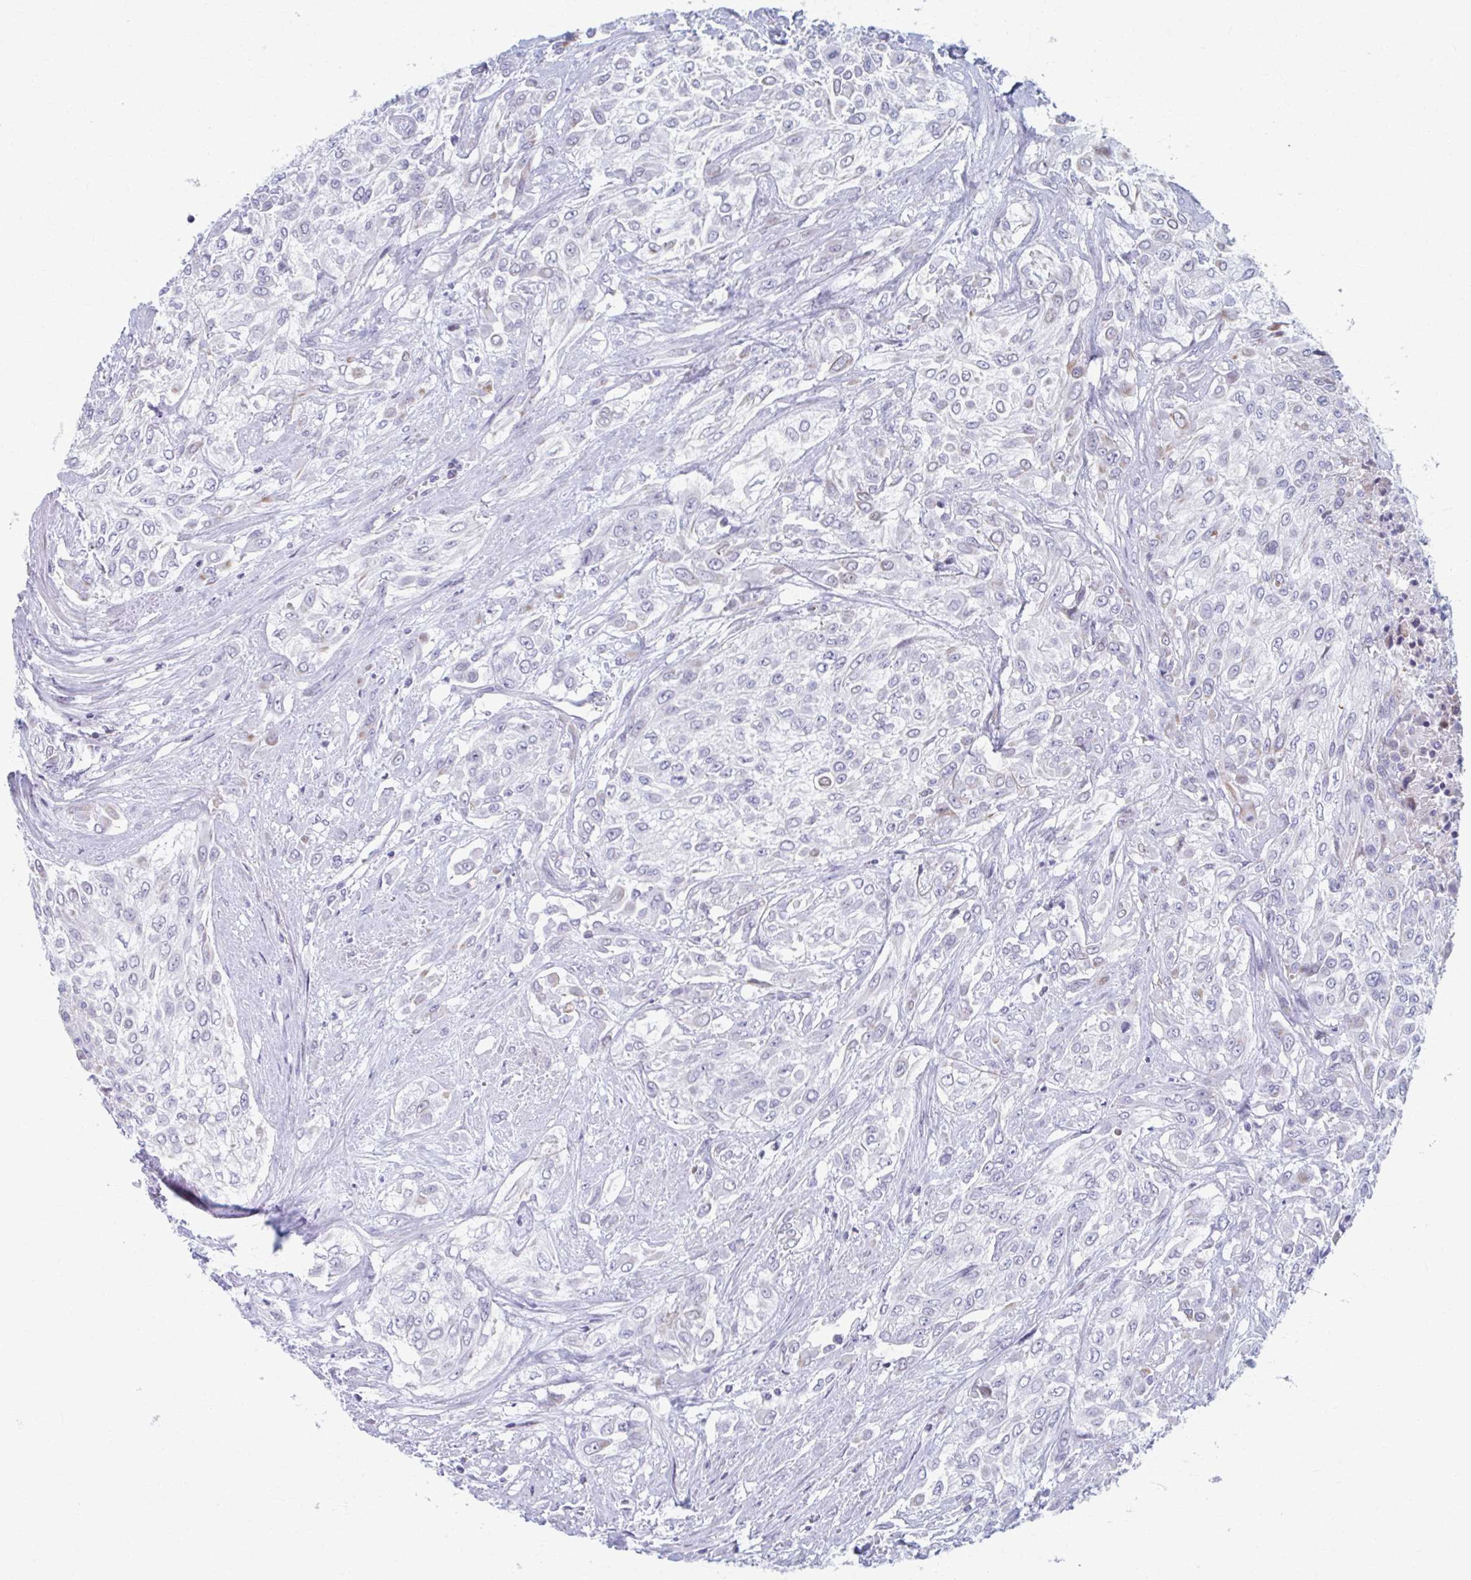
{"staining": {"intensity": "negative", "quantity": "none", "location": "none"}, "tissue": "urothelial cancer", "cell_type": "Tumor cells", "image_type": "cancer", "snomed": [{"axis": "morphology", "description": "Urothelial carcinoma, High grade"}, {"axis": "topography", "description": "Urinary bladder"}], "caption": "This is an immunohistochemistry micrograph of urothelial carcinoma (high-grade). There is no expression in tumor cells.", "gene": "ABHD16B", "patient": {"sex": "male", "age": 57}}